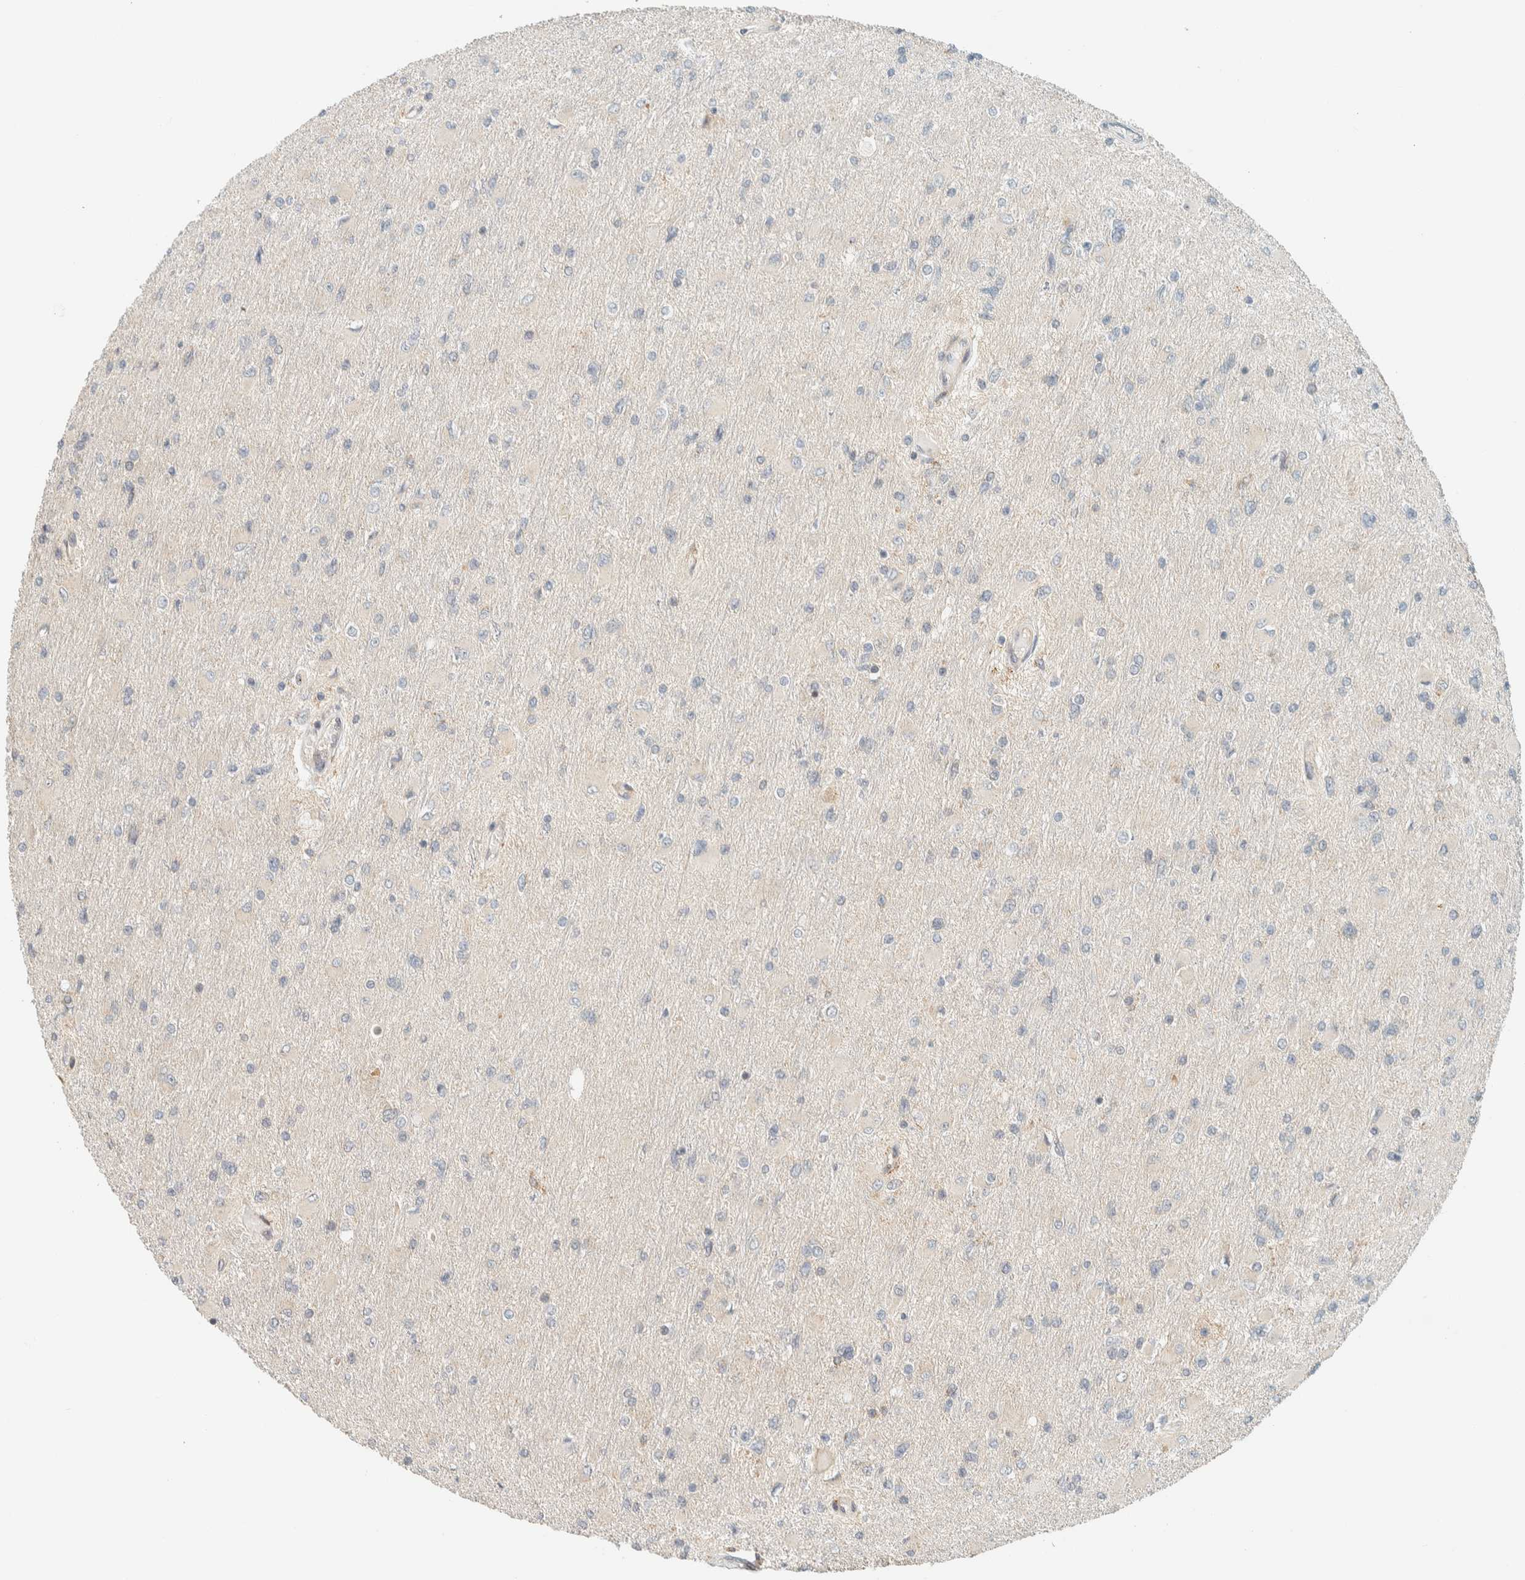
{"staining": {"intensity": "negative", "quantity": "none", "location": "none"}, "tissue": "glioma", "cell_type": "Tumor cells", "image_type": "cancer", "snomed": [{"axis": "morphology", "description": "Glioma, malignant, High grade"}, {"axis": "topography", "description": "Cerebral cortex"}], "caption": "High-grade glioma (malignant) stained for a protein using immunohistochemistry (IHC) reveals no expression tumor cells.", "gene": "CCDC171", "patient": {"sex": "female", "age": 36}}